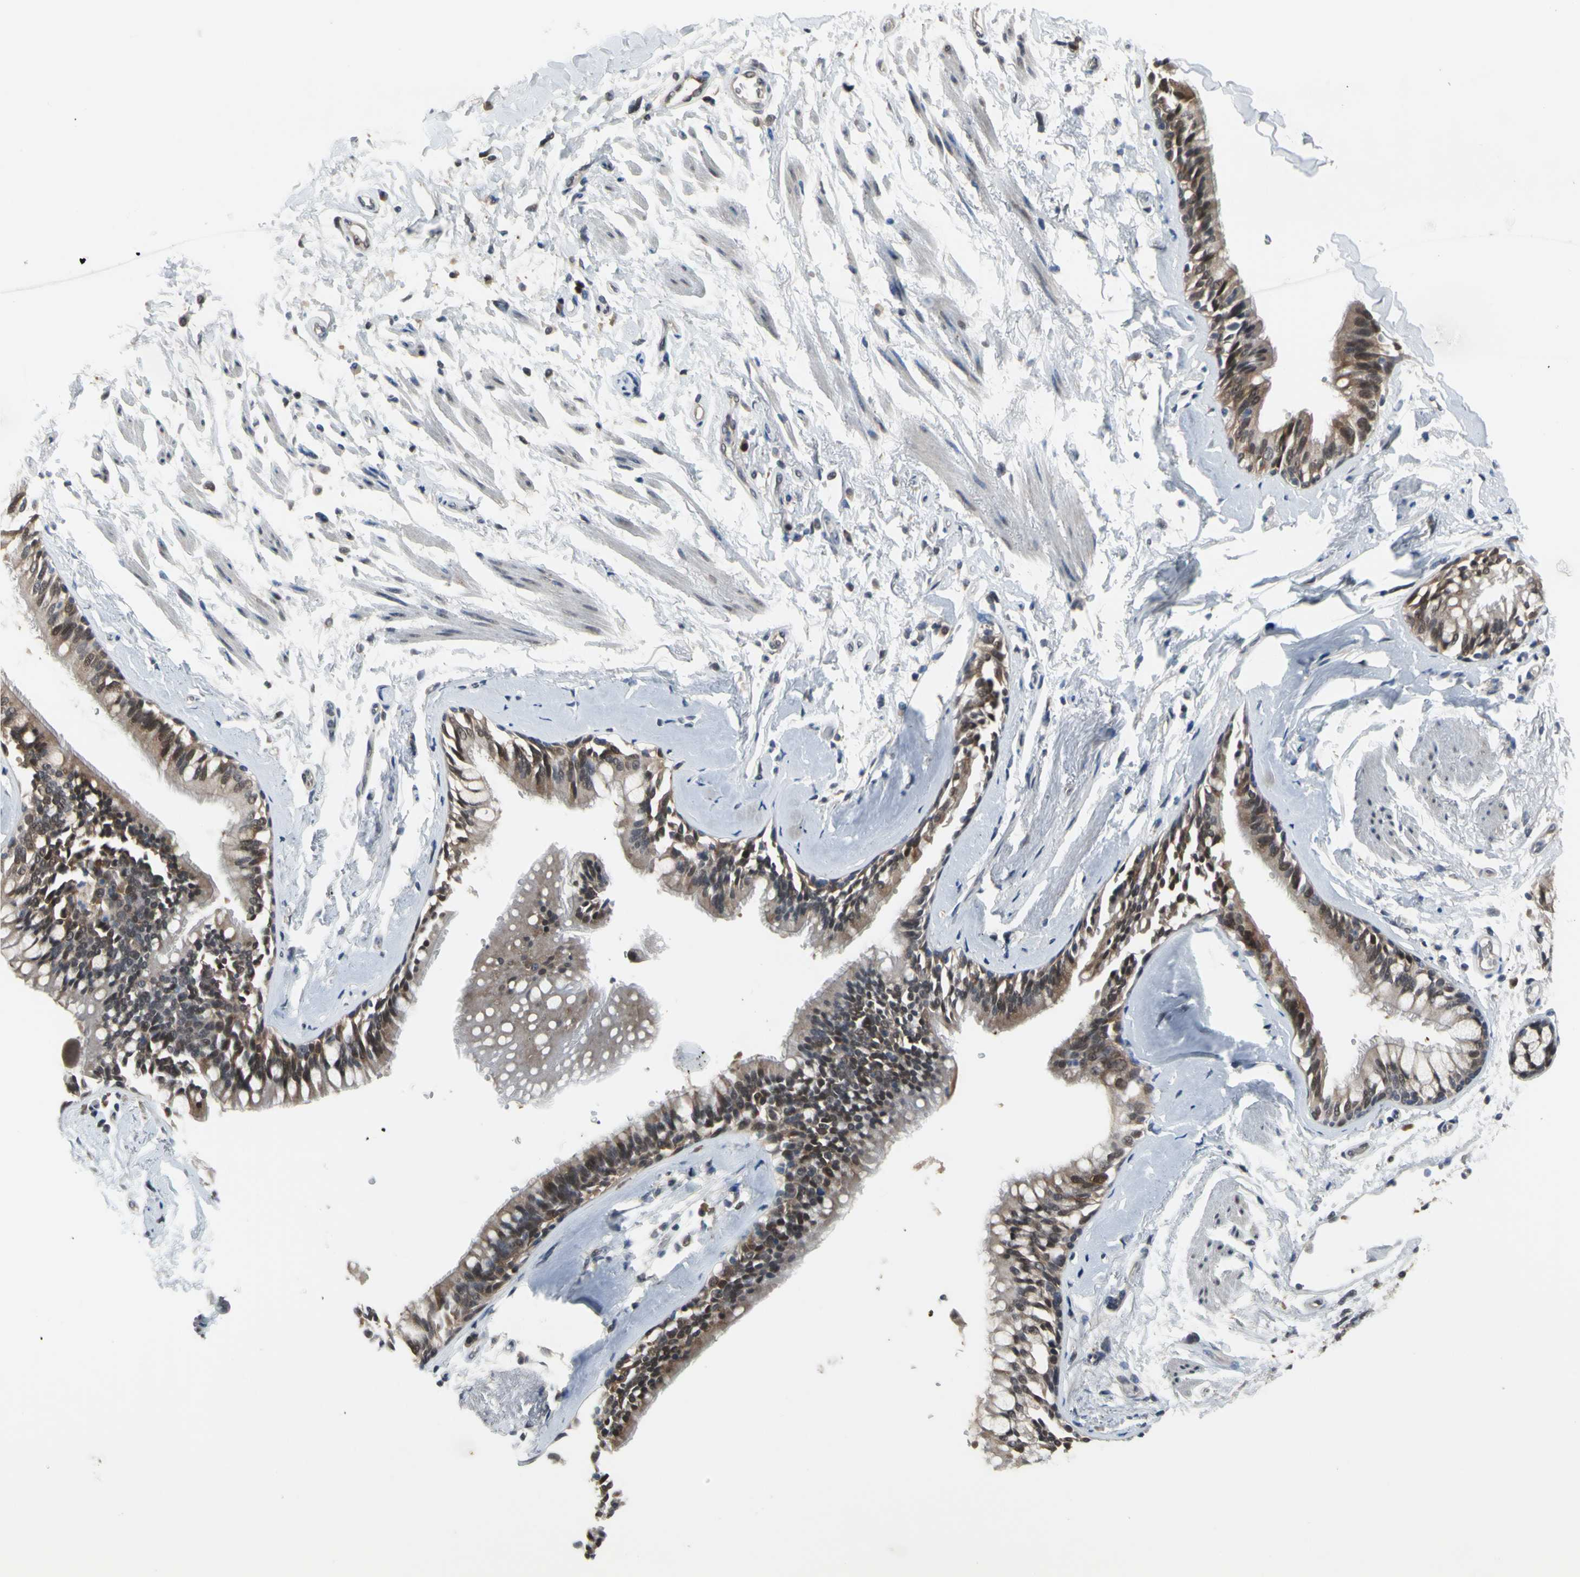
{"staining": {"intensity": "negative", "quantity": "none", "location": "none"}, "tissue": "adipose tissue", "cell_type": "Adipocytes", "image_type": "normal", "snomed": [{"axis": "morphology", "description": "Normal tissue, NOS"}, {"axis": "topography", "description": "Cartilage tissue"}, {"axis": "topography", "description": "Bronchus"}], "caption": "A photomicrograph of human adipose tissue is negative for staining in adipocytes. (DAB (3,3'-diaminobenzidine) IHC visualized using brightfield microscopy, high magnification).", "gene": "HSPA4", "patient": {"sex": "female", "age": 73}}